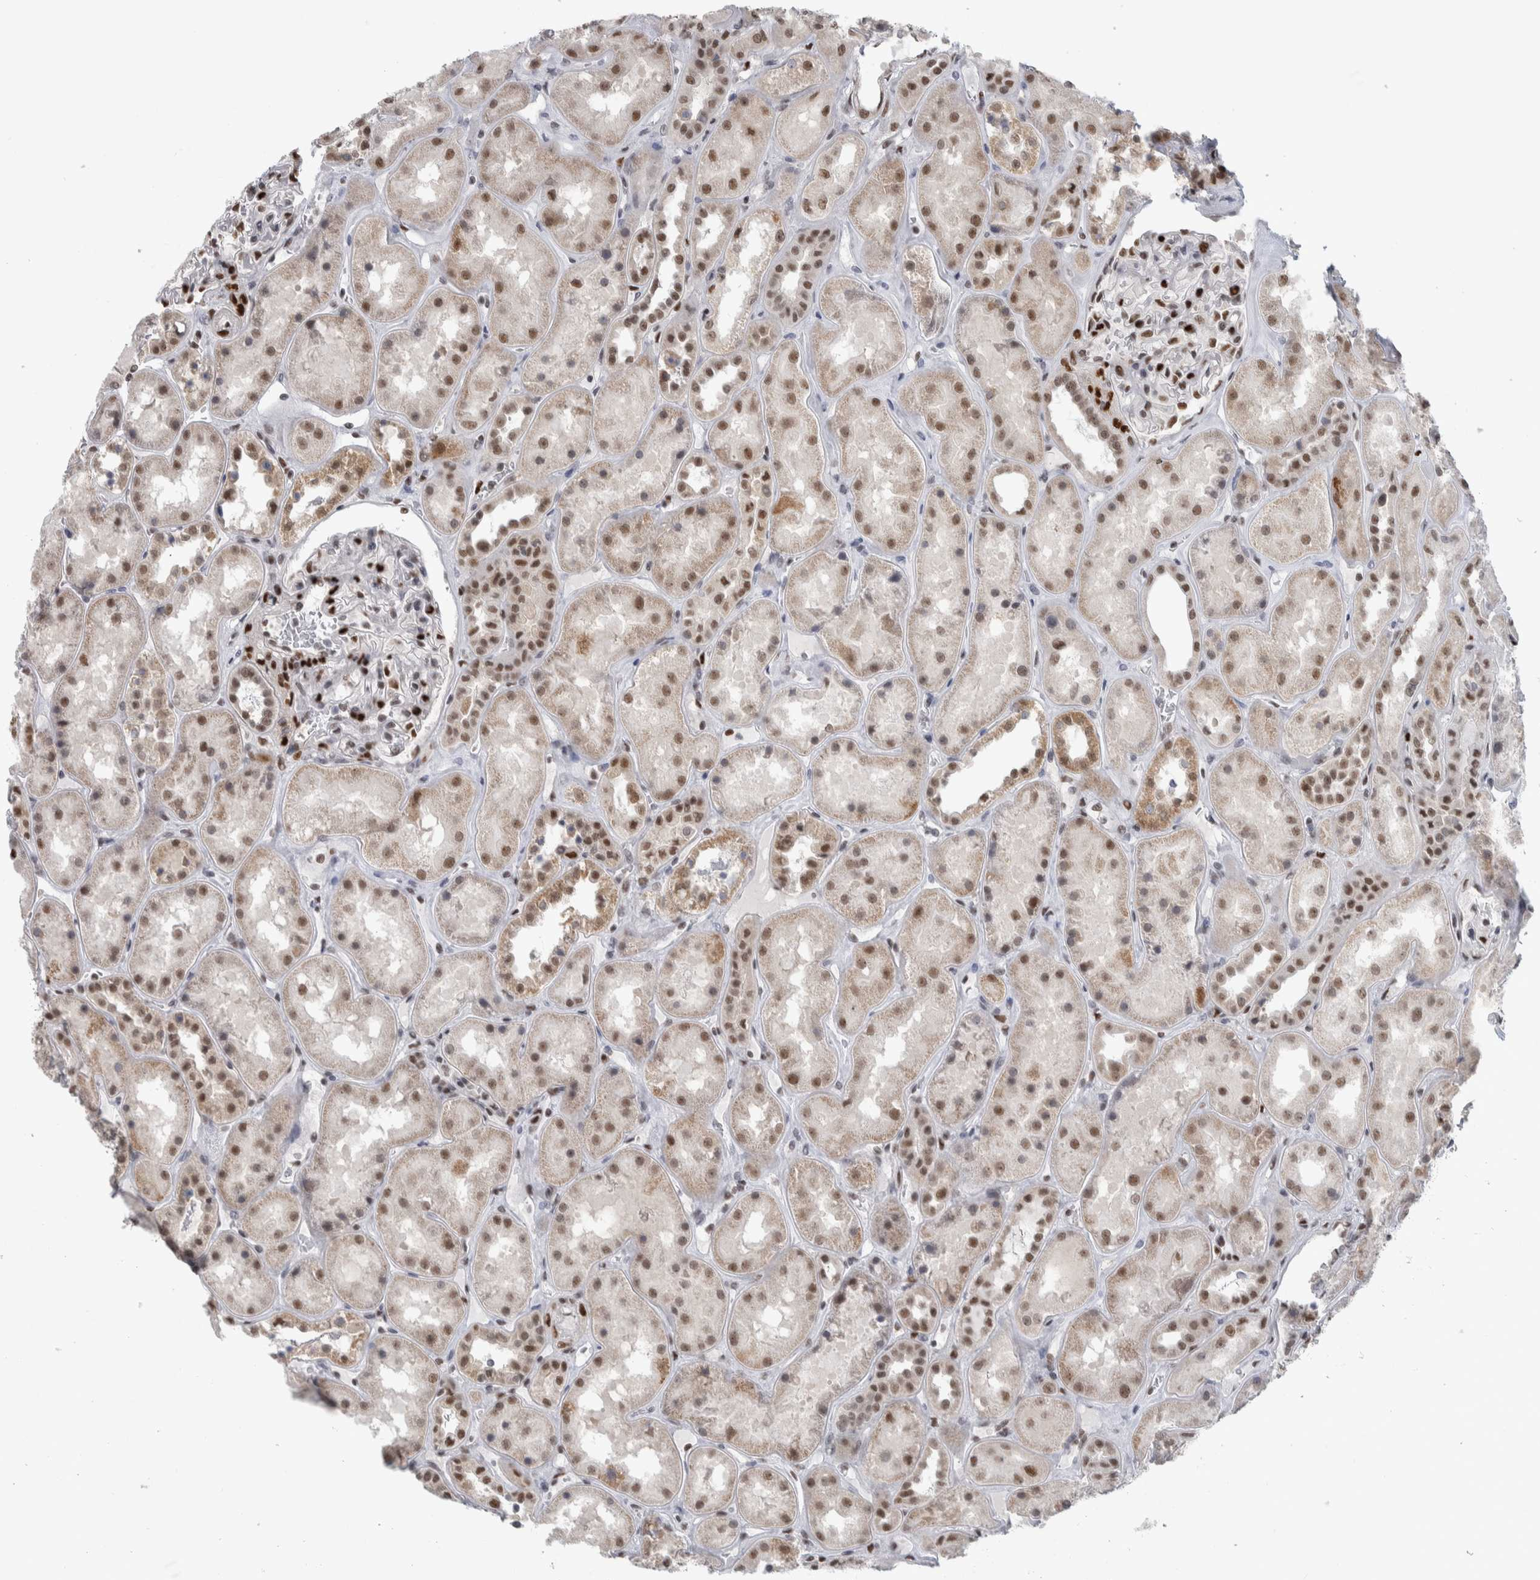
{"staining": {"intensity": "strong", "quantity": "<25%", "location": "nuclear"}, "tissue": "kidney", "cell_type": "Cells in glomeruli", "image_type": "normal", "snomed": [{"axis": "morphology", "description": "Normal tissue, NOS"}, {"axis": "topography", "description": "Kidney"}], "caption": "Immunohistochemistry (IHC) (DAB (3,3'-diaminobenzidine)) staining of benign kidney shows strong nuclear protein staining in about <25% of cells in glomeruli. (IHC, brightfield microscopy, high magnification).", "gene": "HEXIM2", "patient": {"sex": "male", "age": 70}}